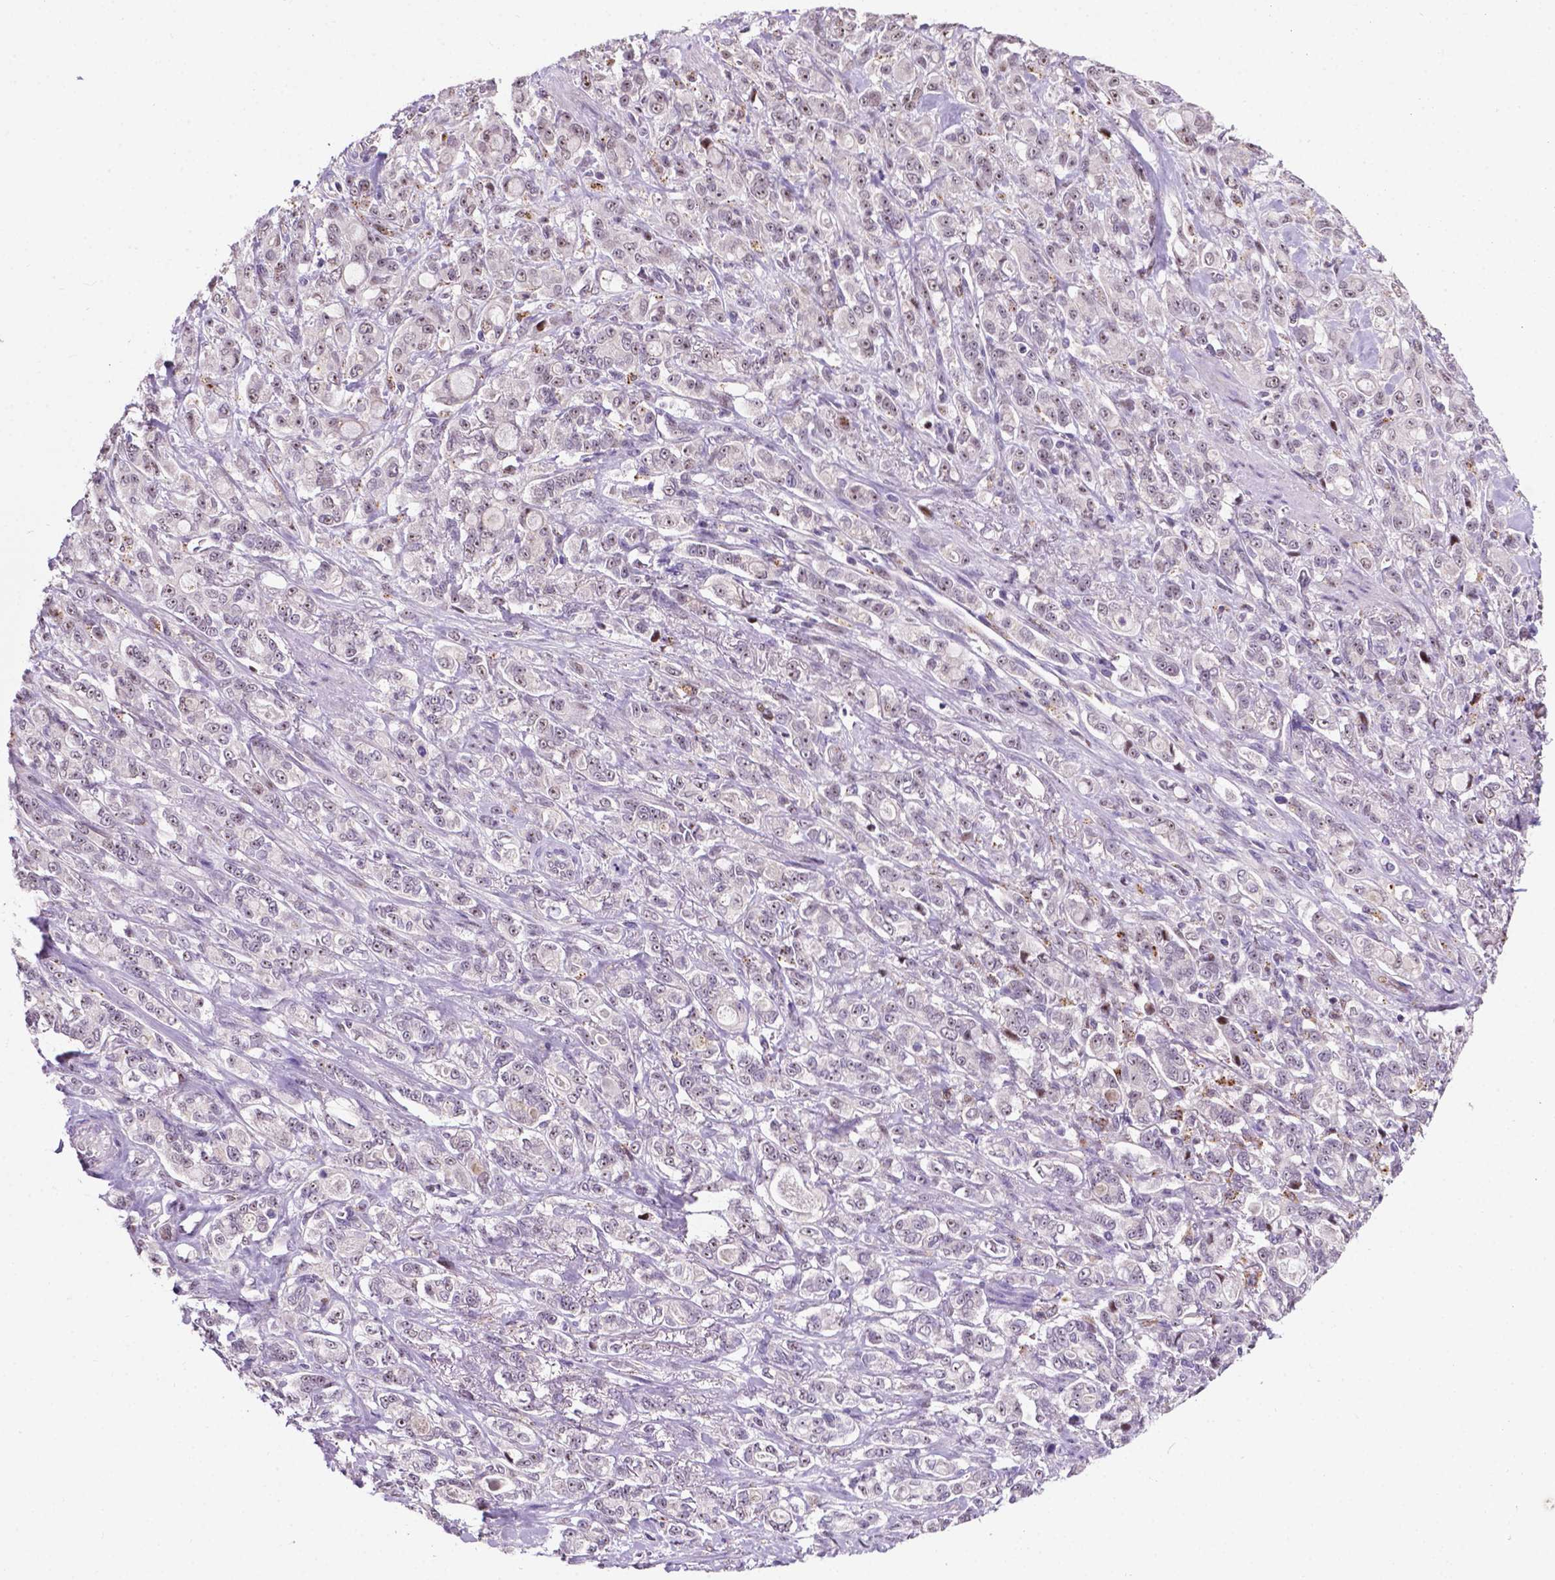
{"staining": {"intensity": "negative", "quantity": "none", "location": "none"}, "tissue": "stomach cancer", "cell_type": "Tumor cells", "image_type": "cancer", "snomed": [{"axis": "morphology", "description": "Adenocarcinoma, NOS"}, {"axis": "topography", "description": "Stomach"}], "caption": "Protein analysis of adenocarcinoma (stomach) shows no significant staining in tumor cells.", "gene": "SMAD3", "patient": {"sex": "male", "age": 63}}